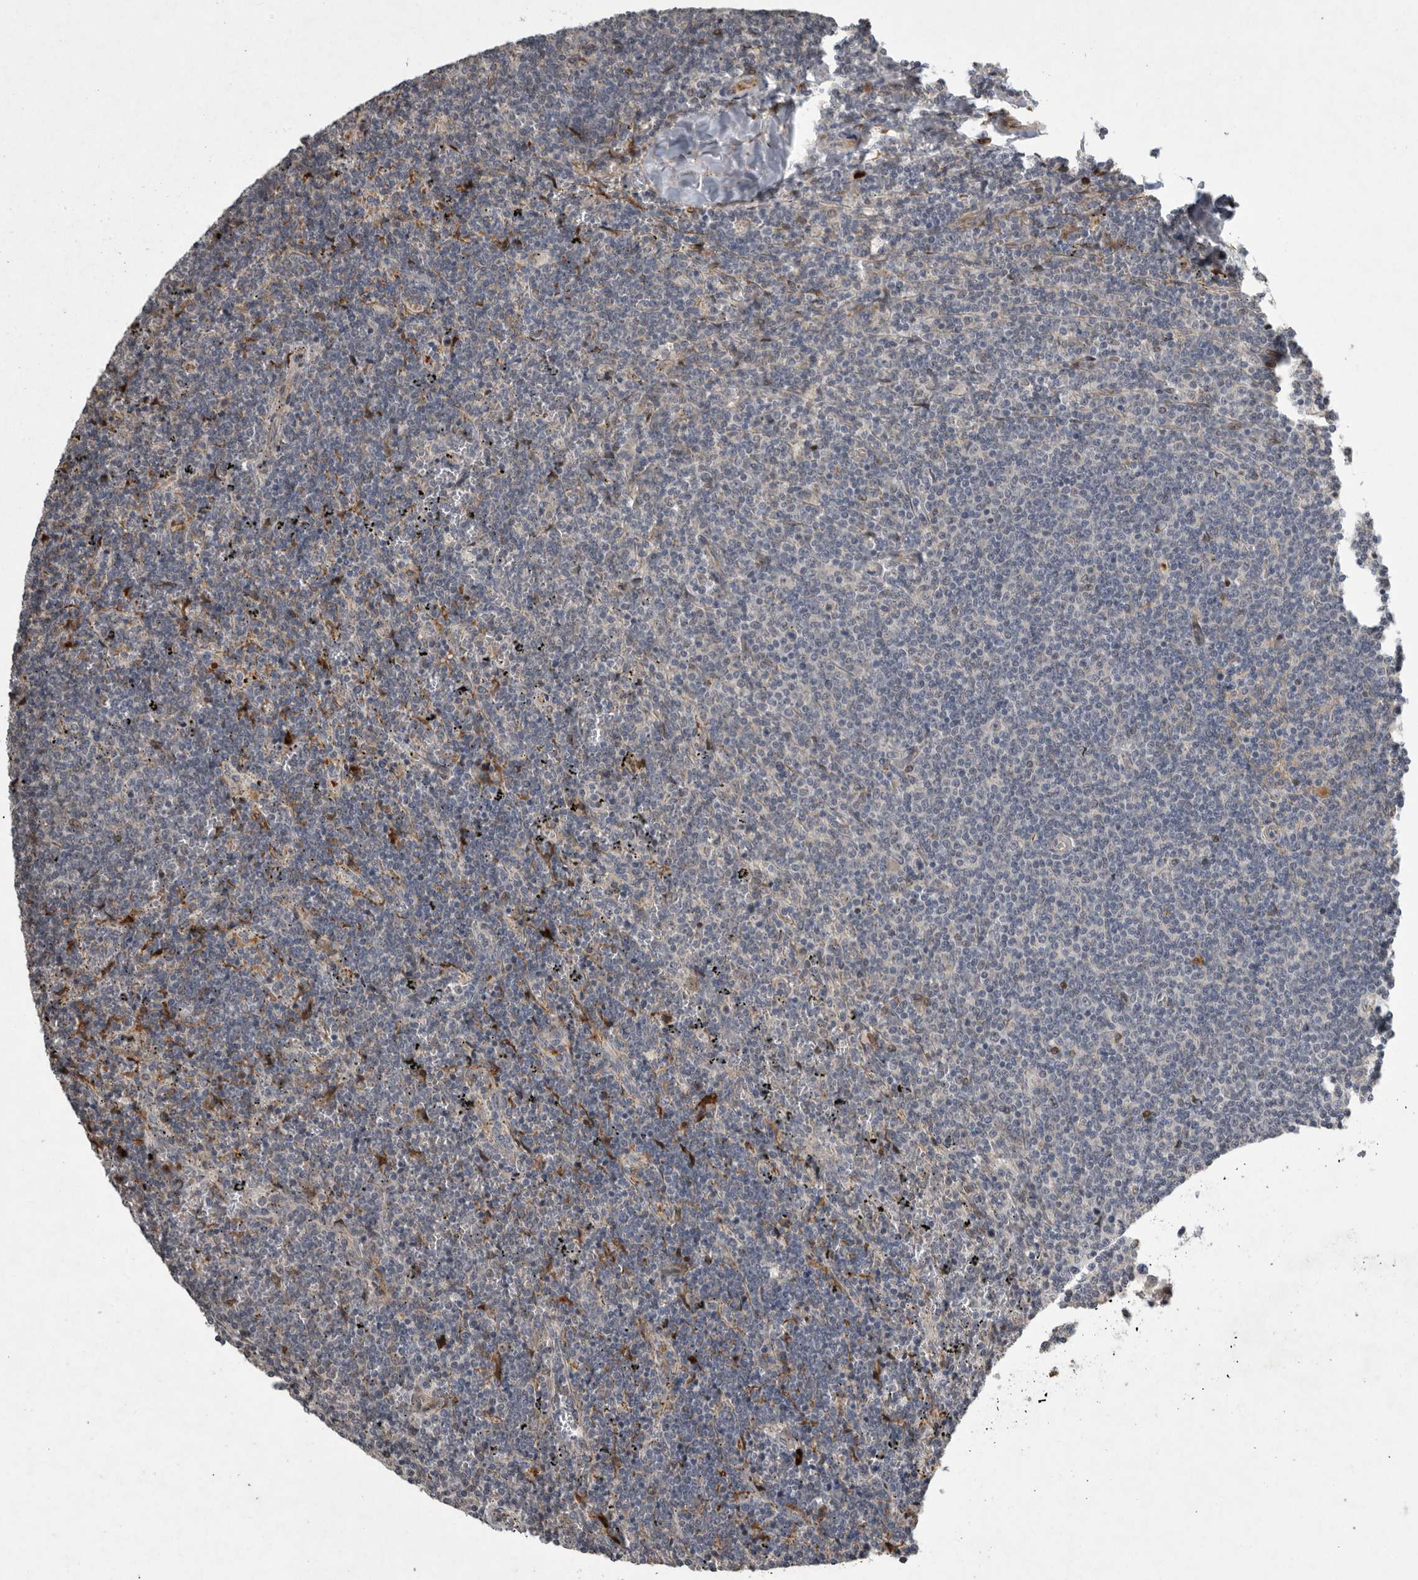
{"staining": {"intensity": "negative", "quantity": "none", "location": "none"}, "tissue": "lymphoma", "cell_type": "Tumor cells", "image_type": "cancer", "snomed": [{"axis": "morphology", "description": "Malignant lymphoma, non-Hodgkin's type, Low grade"}, {"axis": "topography", "description": "Spleen"}], "caption": "IHC of human lymphoma demonstrates no positivity in tumor cells.", "gene": "MPDZ", "patient": {"sex": "female", "age": 50}}